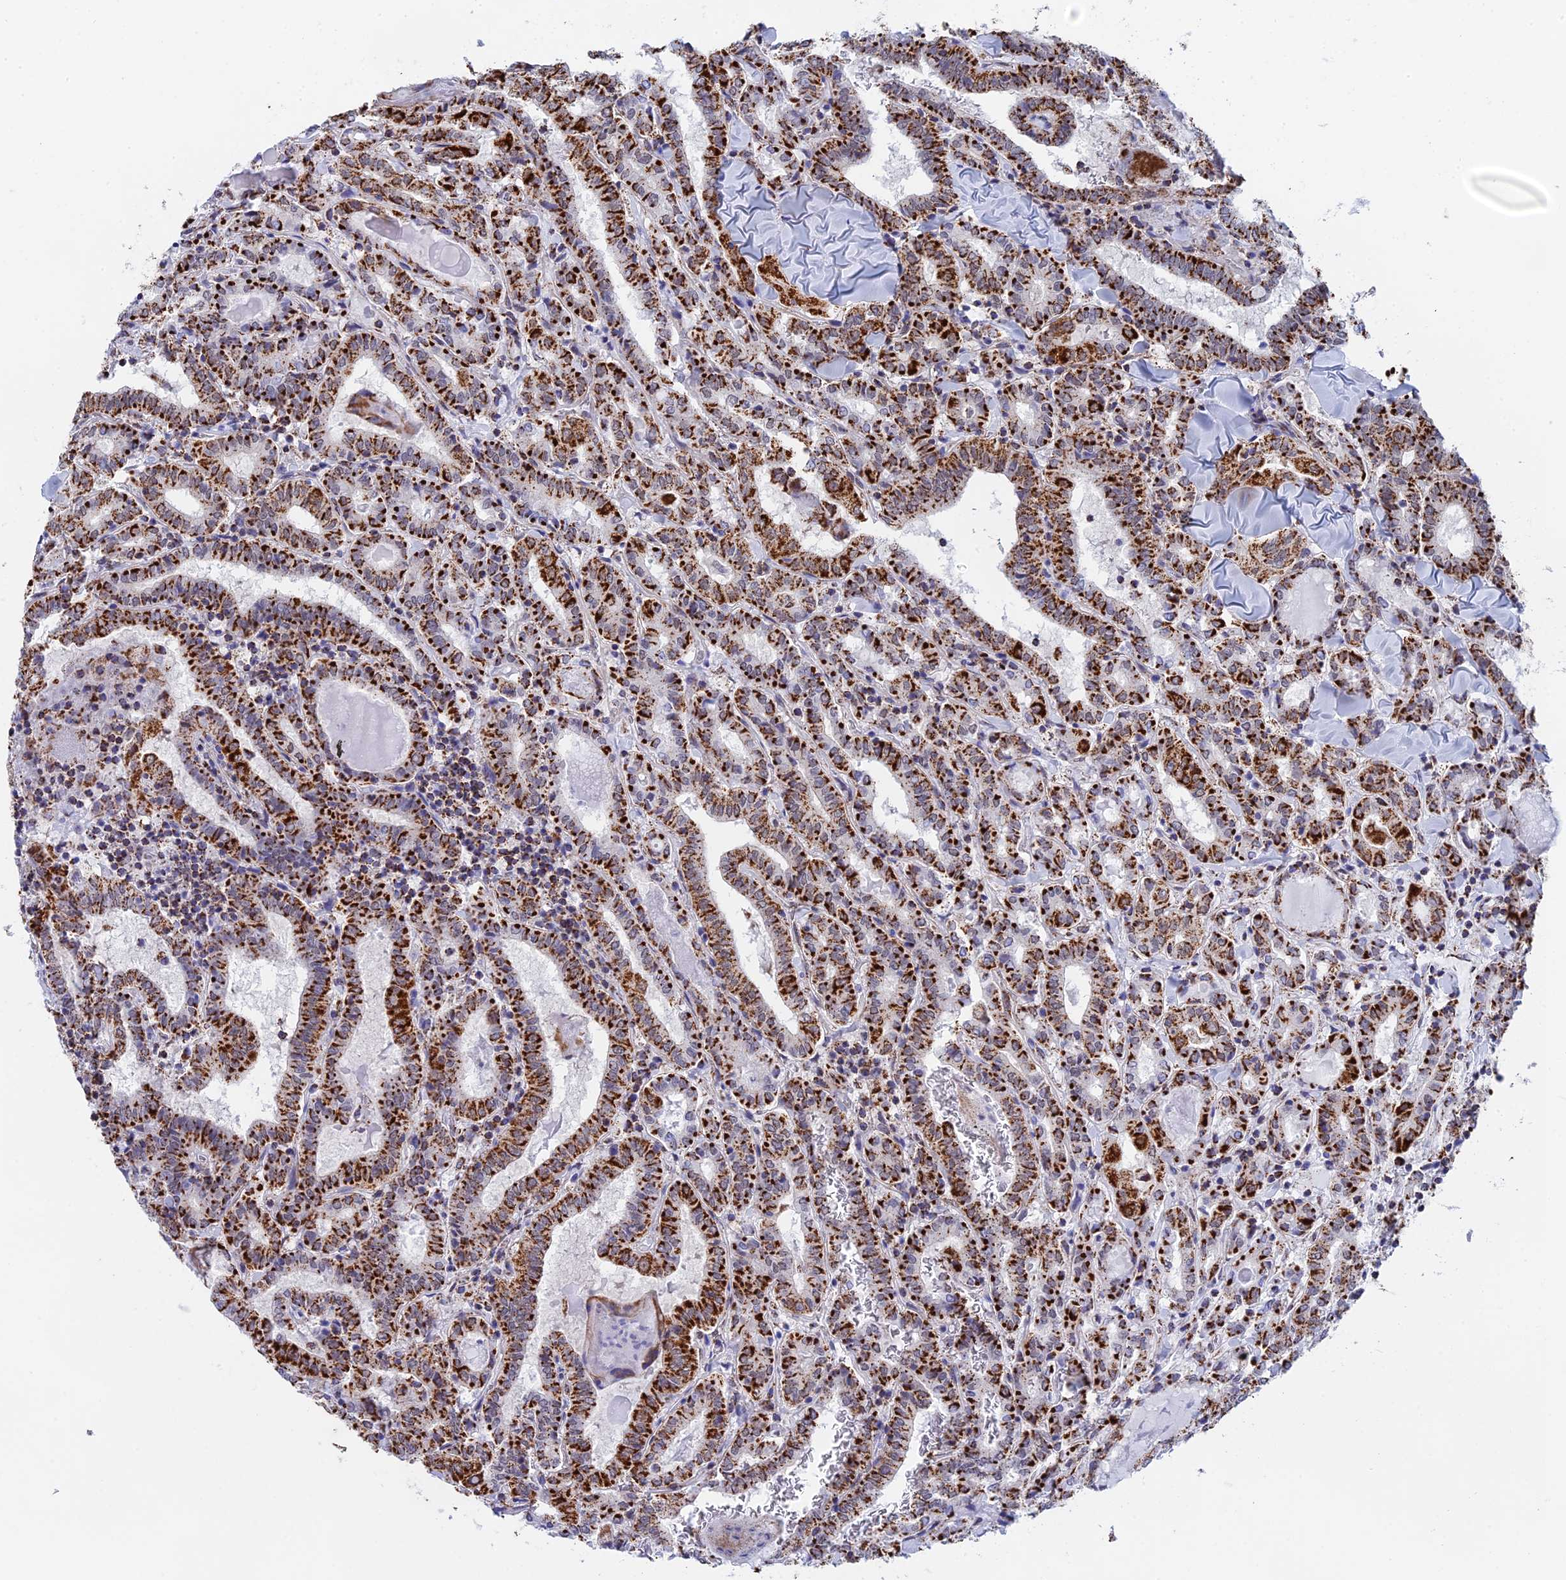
{"staining": {"intensity": "strong", "quantity": ">75%", "location": "cytoplasmic/membranous"}, "tissue": "thyroid cancer", "cell_type": "Tumor cells", "image_type": "cancer", "snomed": [{"axis": "morphology", "description": "Papillary adenocarcinoma, NOS"}, {"axis": "topography", "description": "Thyroid gland"}], "caption": "Immunohistochemistry of human papillary adenocarcinoma (thyroid) displays high levels of strong cytoplasmic/membranous expression in approximately >75% of tumor cells.", "gene": "CDC16", "patient": {"sex": "female", "age": 72}}